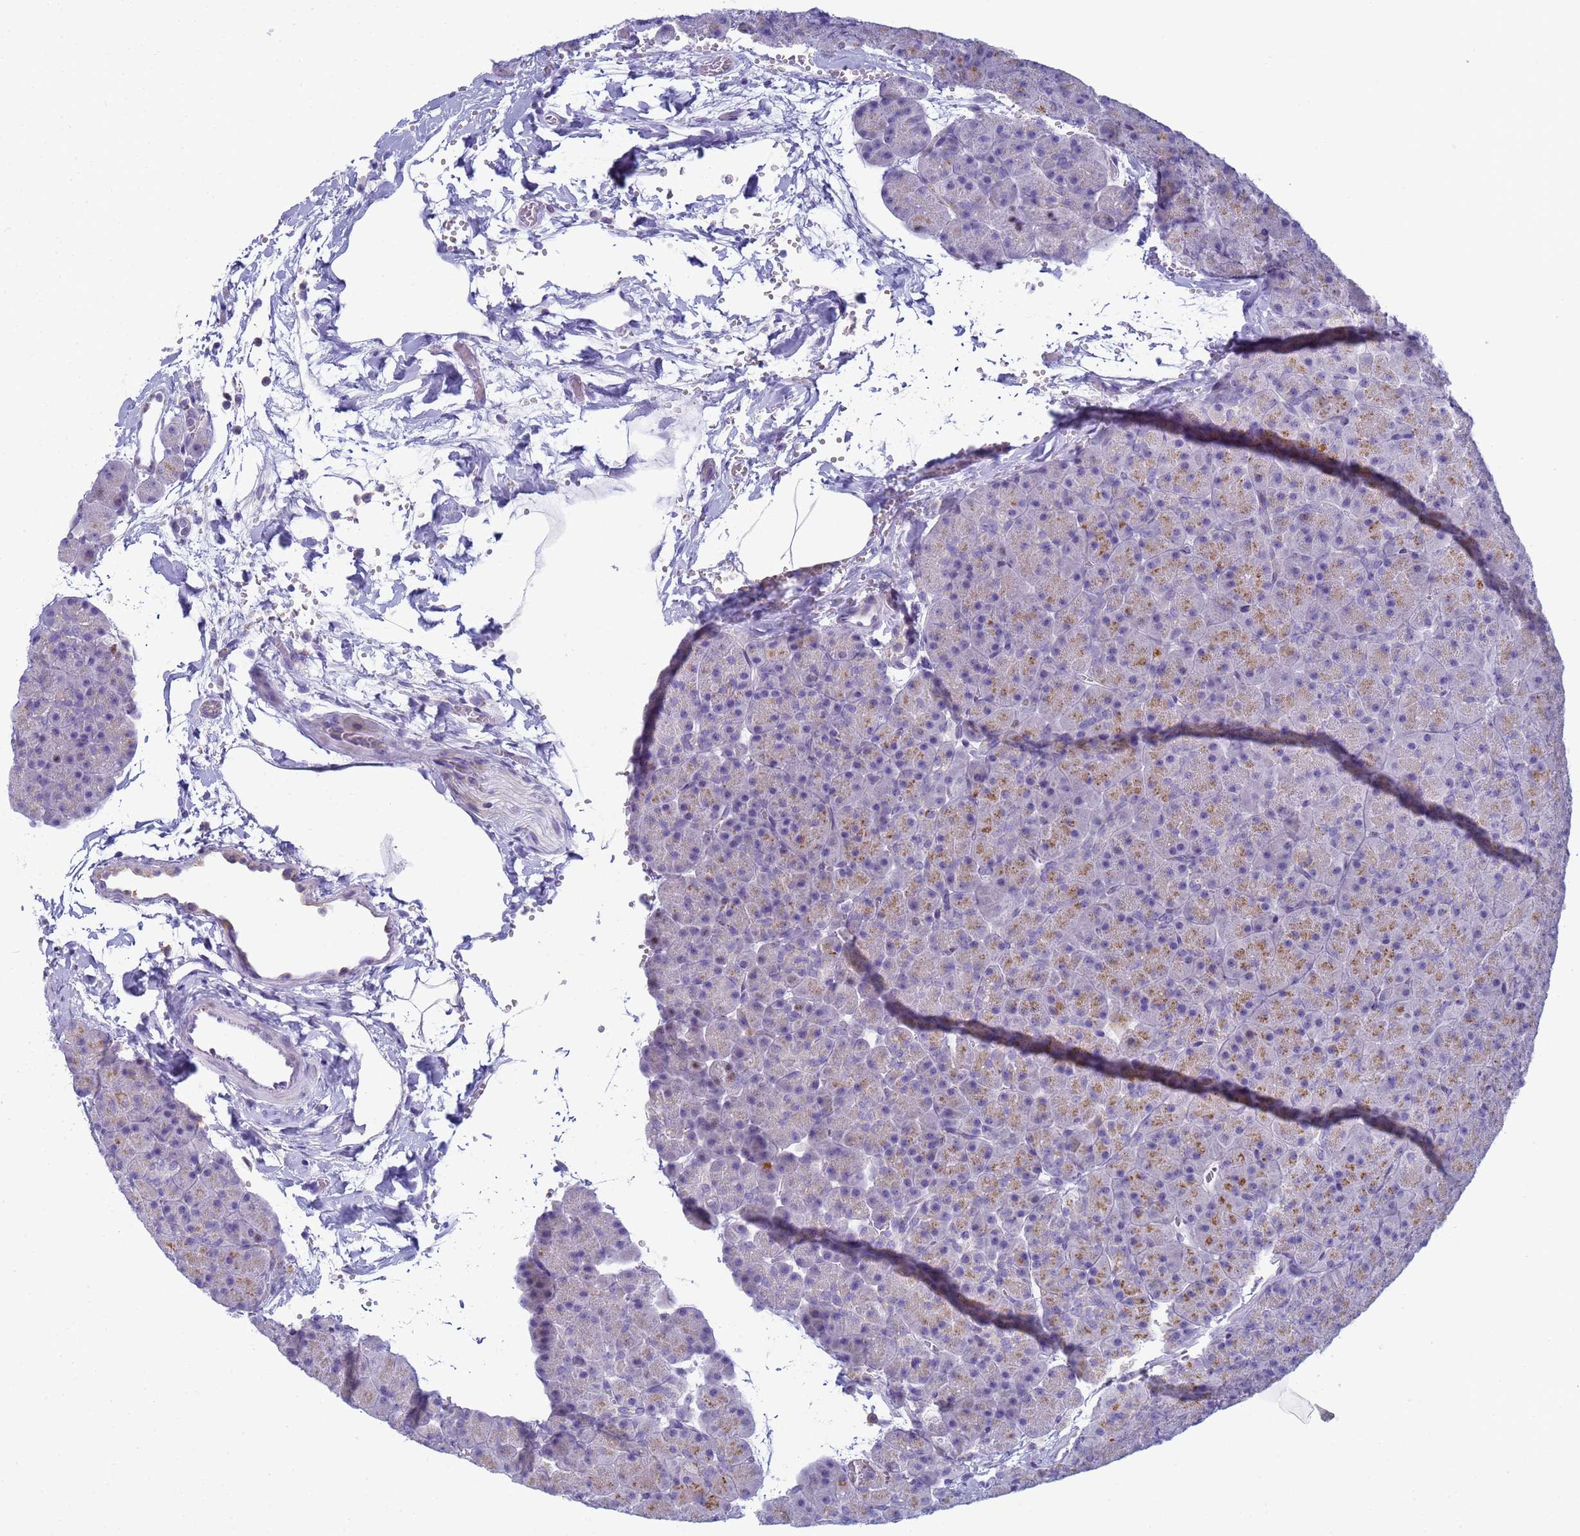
{"staining": {"intensity": "moderate", "quantity": "25%-75%", "location": "cytoplasmic/membranous,nuclear"}, "tissue": "pancreas", "cell_type": "Exocrine glandular cells", "image_type": "normal", "snomed": [{"axis": "morphology", "description": "Normal tissue, NOS"}, {"axis": "topography", "description": "Pancreas"}], "caption": "The image shows immunohistochemical staining of unremarkable pancreas. There is moderate cytoplasmic/membranous,nuclear staining is identified in about 25%-75% of exocrine glandular cells.", "gene": "CR1", "patient": {"sex": "male", "age": 36}}